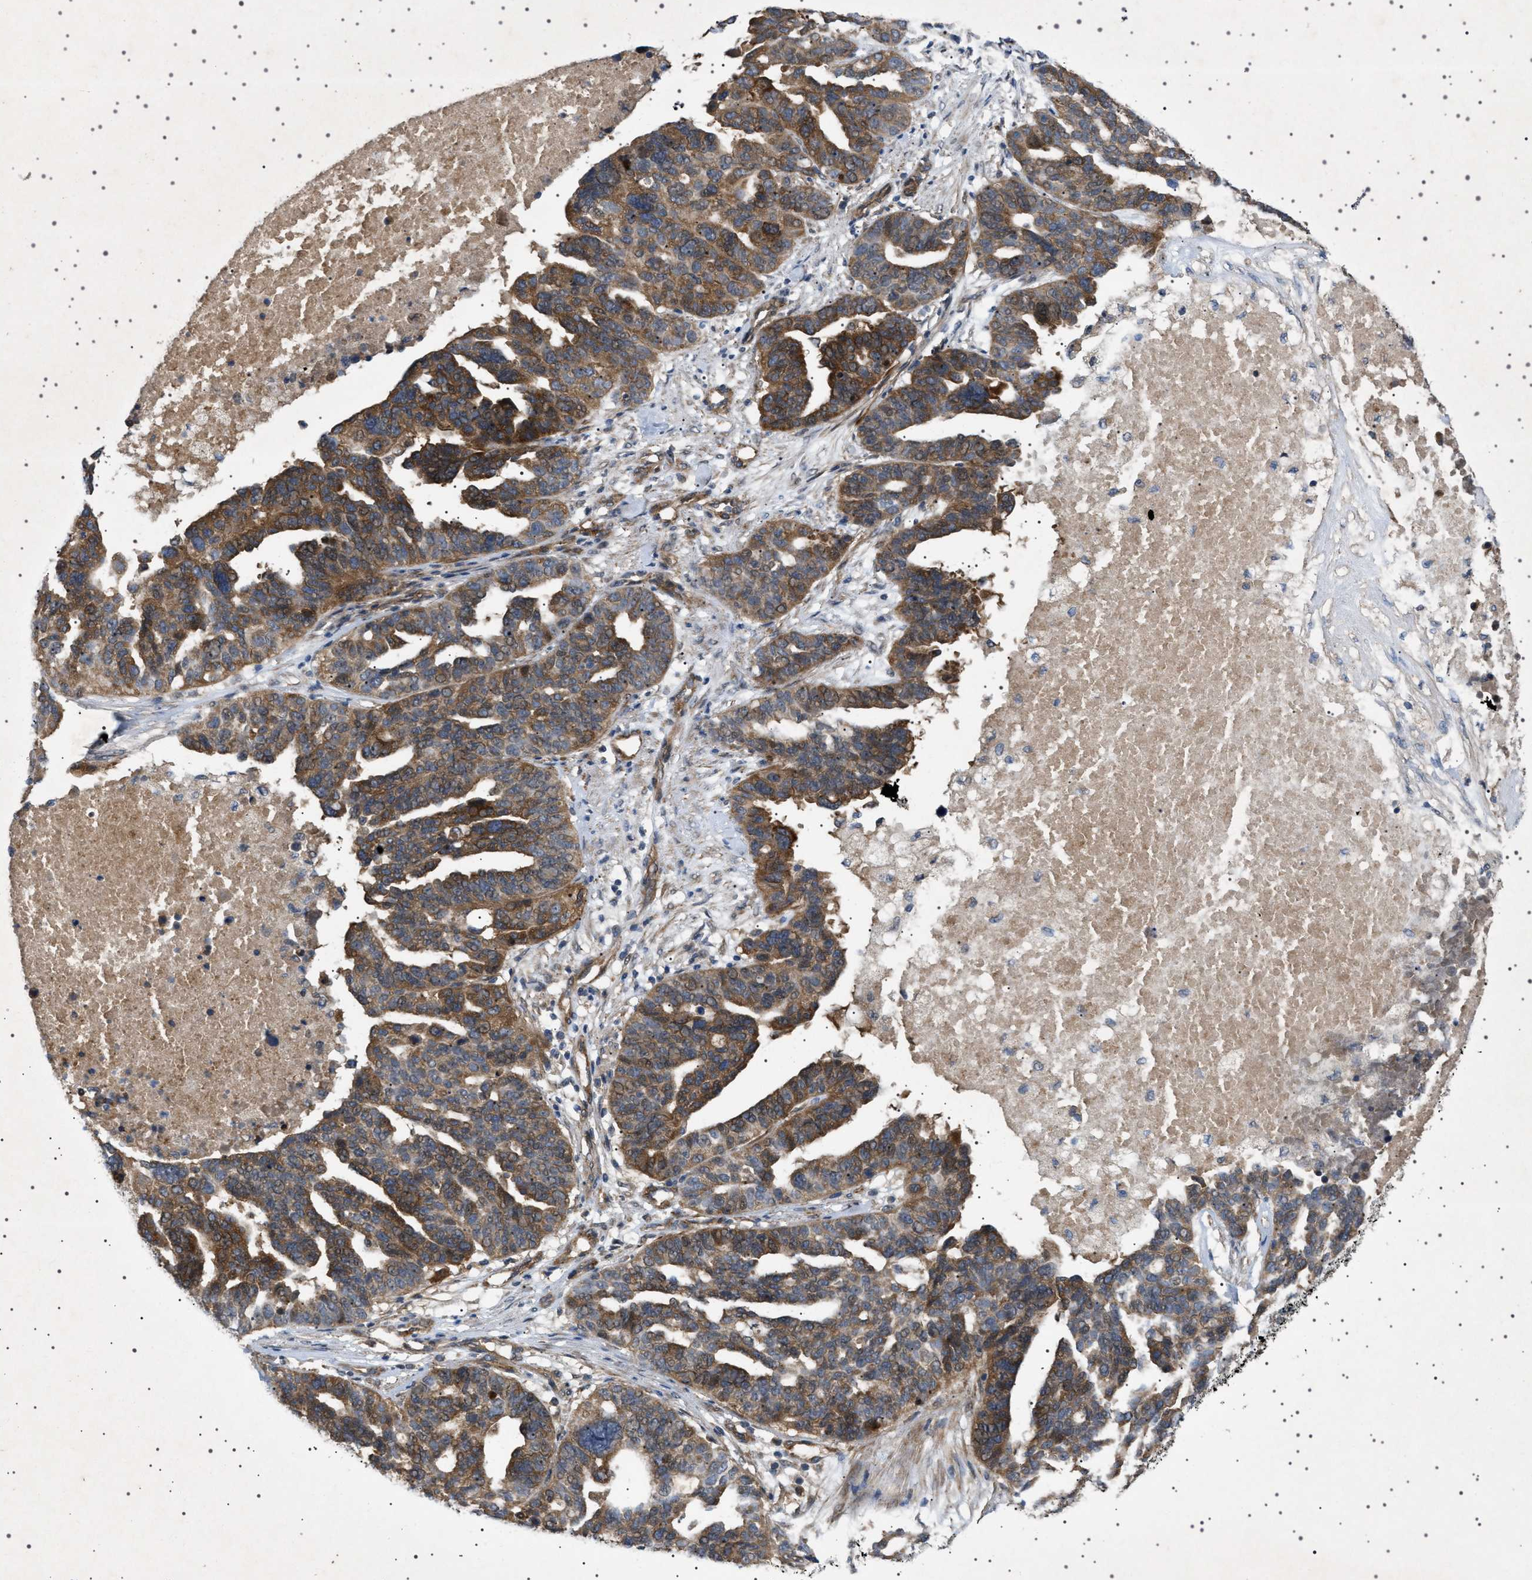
{"staining": {"intensity": "strong", "quantity": ">75%", "location": "cytoplasmic/membranous"}, "tissue": "ovarian cancer", "cell_type": "Tumor cells", "image_type": "cancer", "snomed": [{"axis": "morphology", "description": "Cystadenocarcinoma, serous, NOS"}, {"axis": "topography", "description": "Ovary"}], "caption": "Immunohistochemical staining of human ovarian serous cystadenocarcinoma displays high levels of strong cytoplasmic/membranous protein expression in approximately >75% of tumor cells. (DAB IHC, brown staining for protein, blue staining for nuclei).", "gene": "CCDC186", "patient": {"sex": "female", "age": 59}}